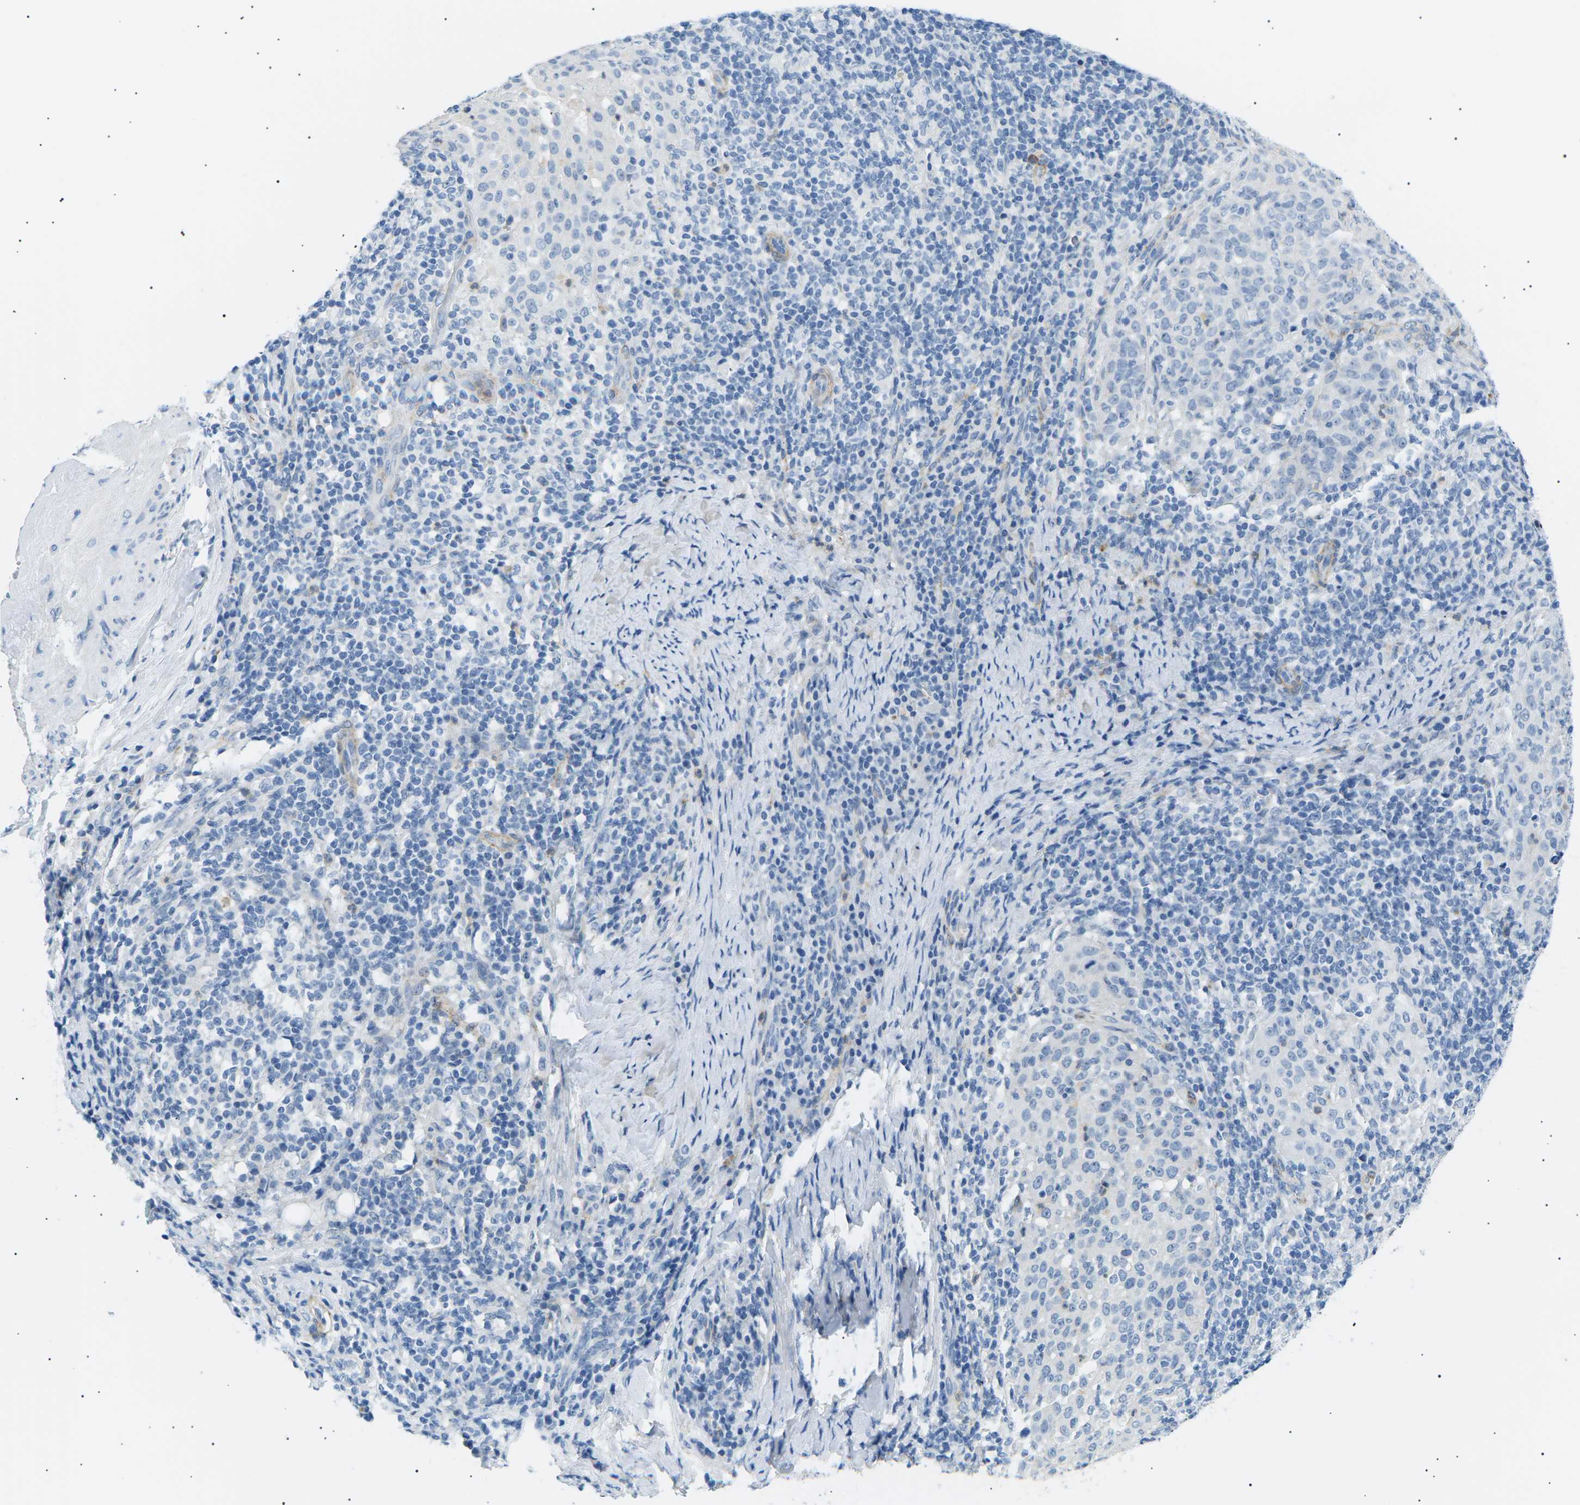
{"staining": {"intensity": "negative", "quantity": "none", "location": "none"}, "tissue": "cervical cancer", "cell_type": "Tumor cells", "image_type": "cancer", "snomed": [{"axis": "morphology", "description": "Squamous cell carcinoma, NOS"}, {"axis": "topography", "description": "Cervix"}], "caption": "Immunohistochemistry (IHC) photomicrograph of neoplastic tissue: human cervical cancer (squamous cell carcinoma) stained with DAB (3,3'-diaminobenzidine) displays no significant protein positivity in tumor cells.", "gene": "SEPTIN5", "patient": {"sex": "female", "age": 51}}